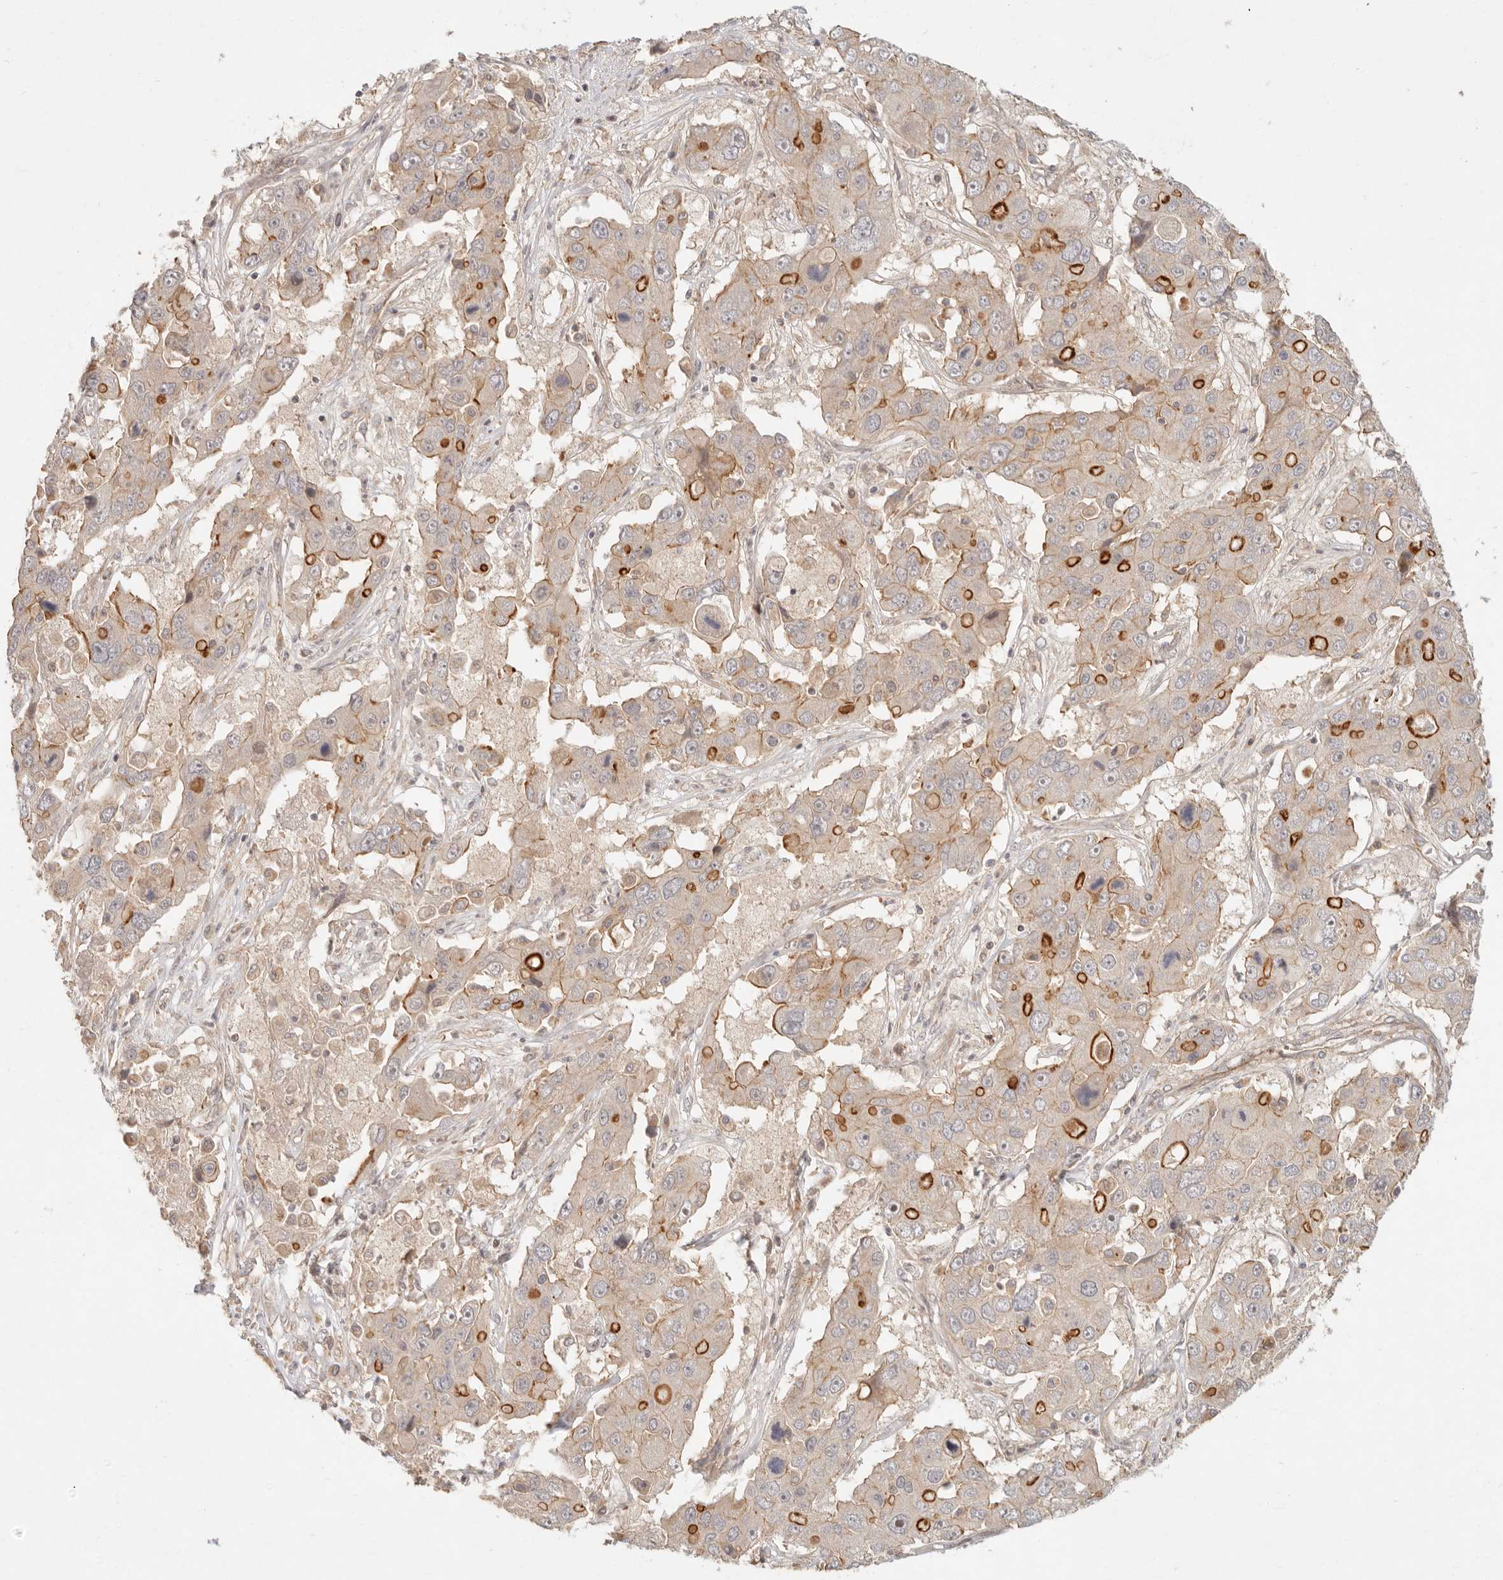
{"staining": {"intensity": "strong", "quantity": "25%-75%", "location": "cytoplasmic/membranous"}, "tissue": "liver cancer", "cell_type": "Tumor cells", "image_type": "cancer", "snomed": [{"axis": "morphology", "description": "Cholangiocarcinoma"}, {"axis": "topography", "description": "Liver"}], "caption": "Strong cytoplasmic/membranous protein staining is seen in about 25%-75% of tumor cells in liver cancer.", "gene": "PPP1R3B", "patient": {"sex": "male", "age": 67}}